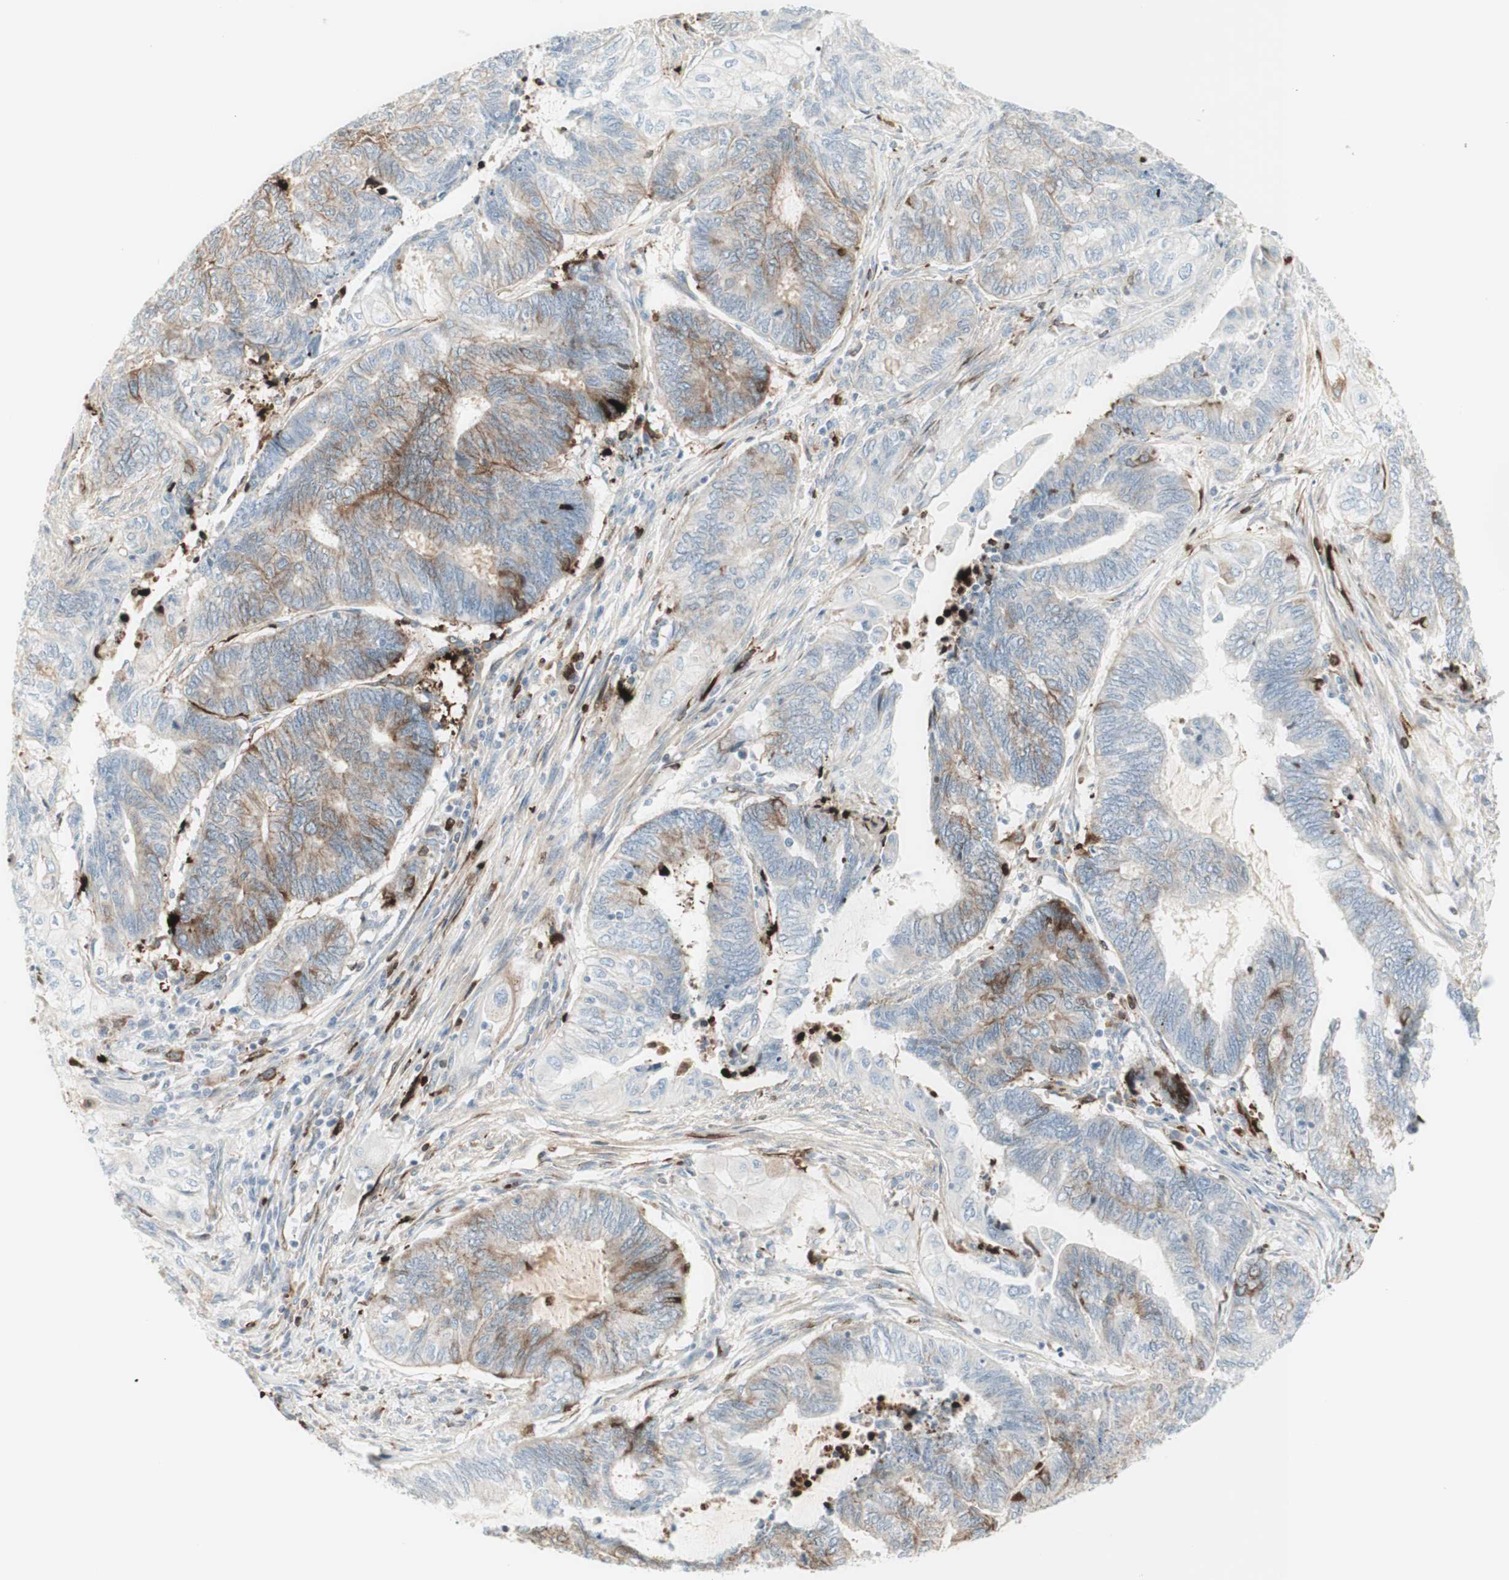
{"staining": {"intensity": "strong", "quantity": "25%-75%", "location": "cytoplasmic/membranous"}, "tissue": "endometrial cancer", "cell_type": "Tumor cells", "image_type": "cancer", "snomed": [{"axis": "morphology", "description": "Adenocarcinoma, NOS"}, {"axis": "topography", "description": "Uterus"}, {"axis": "topography", "description": "Endometrium"}], "caption": "DAB immunohistochemical staining of endometrial cancer exhibits strong cytoplasmic/membranous protein staining in about 25%-75% of tumor cells.", "gene": "MDK", "patient": {"sex": "female", "age": 70}}